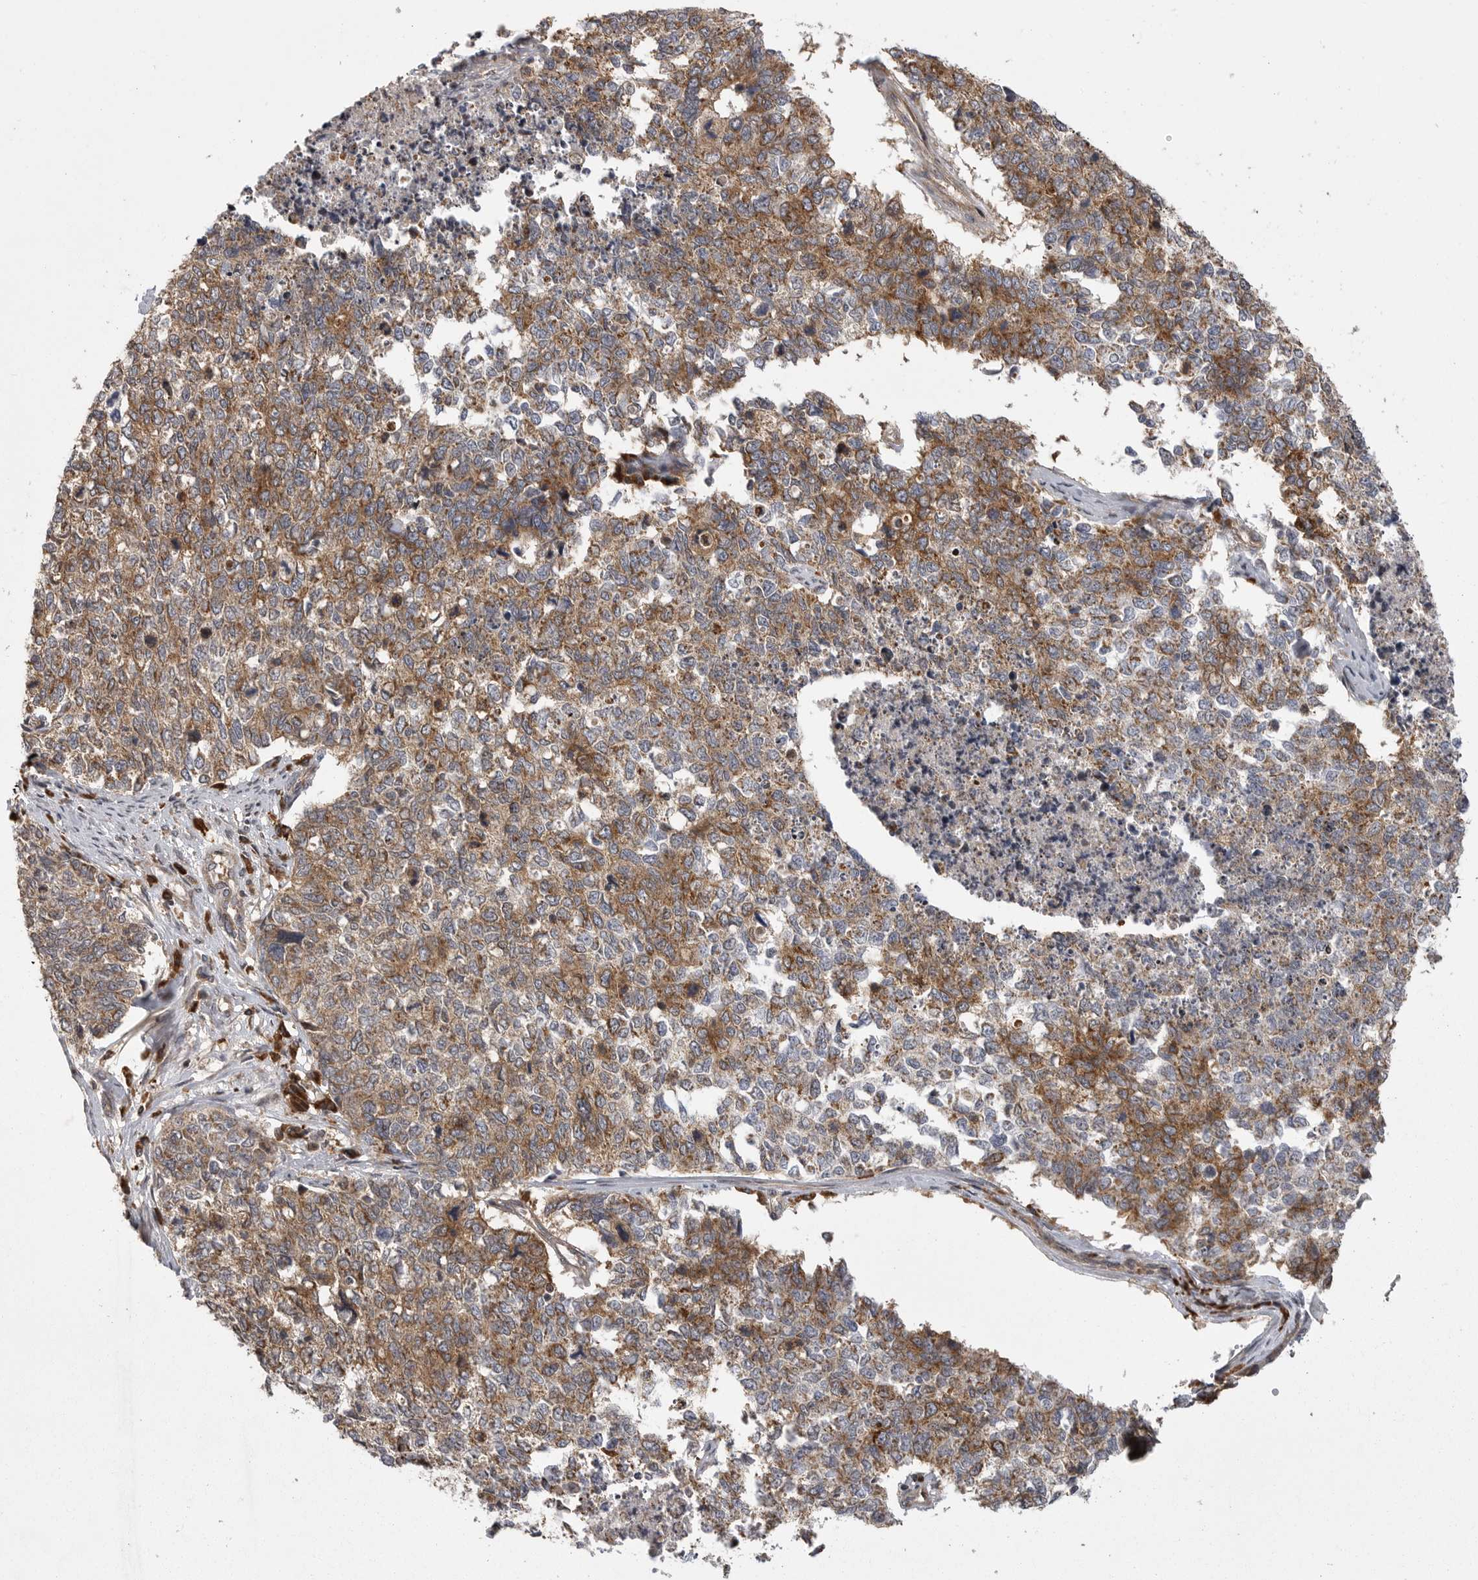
{"staining": {"intensity": "moderate", "quantity": ">75%", "location": "cytoplasmic/membranous"}, "tissue": "cervical cancer", "cell_type": "Tumor cells", "image_type": "cancer", "snomed": [{"axis": "morphology", "description": "Squamous cell carcinoma, NOS"}, {"axis": "topography", "description": "Cervix"}], "caption": "Squamous cell carcinoma (cervical) was stained to show a protein in brown. There is medium levels of moderate cytoplasmic/membranous expression in about >75% of tumor cells.", "gene": "OXR1", "patient": {"sex": "female", "age": 63}}